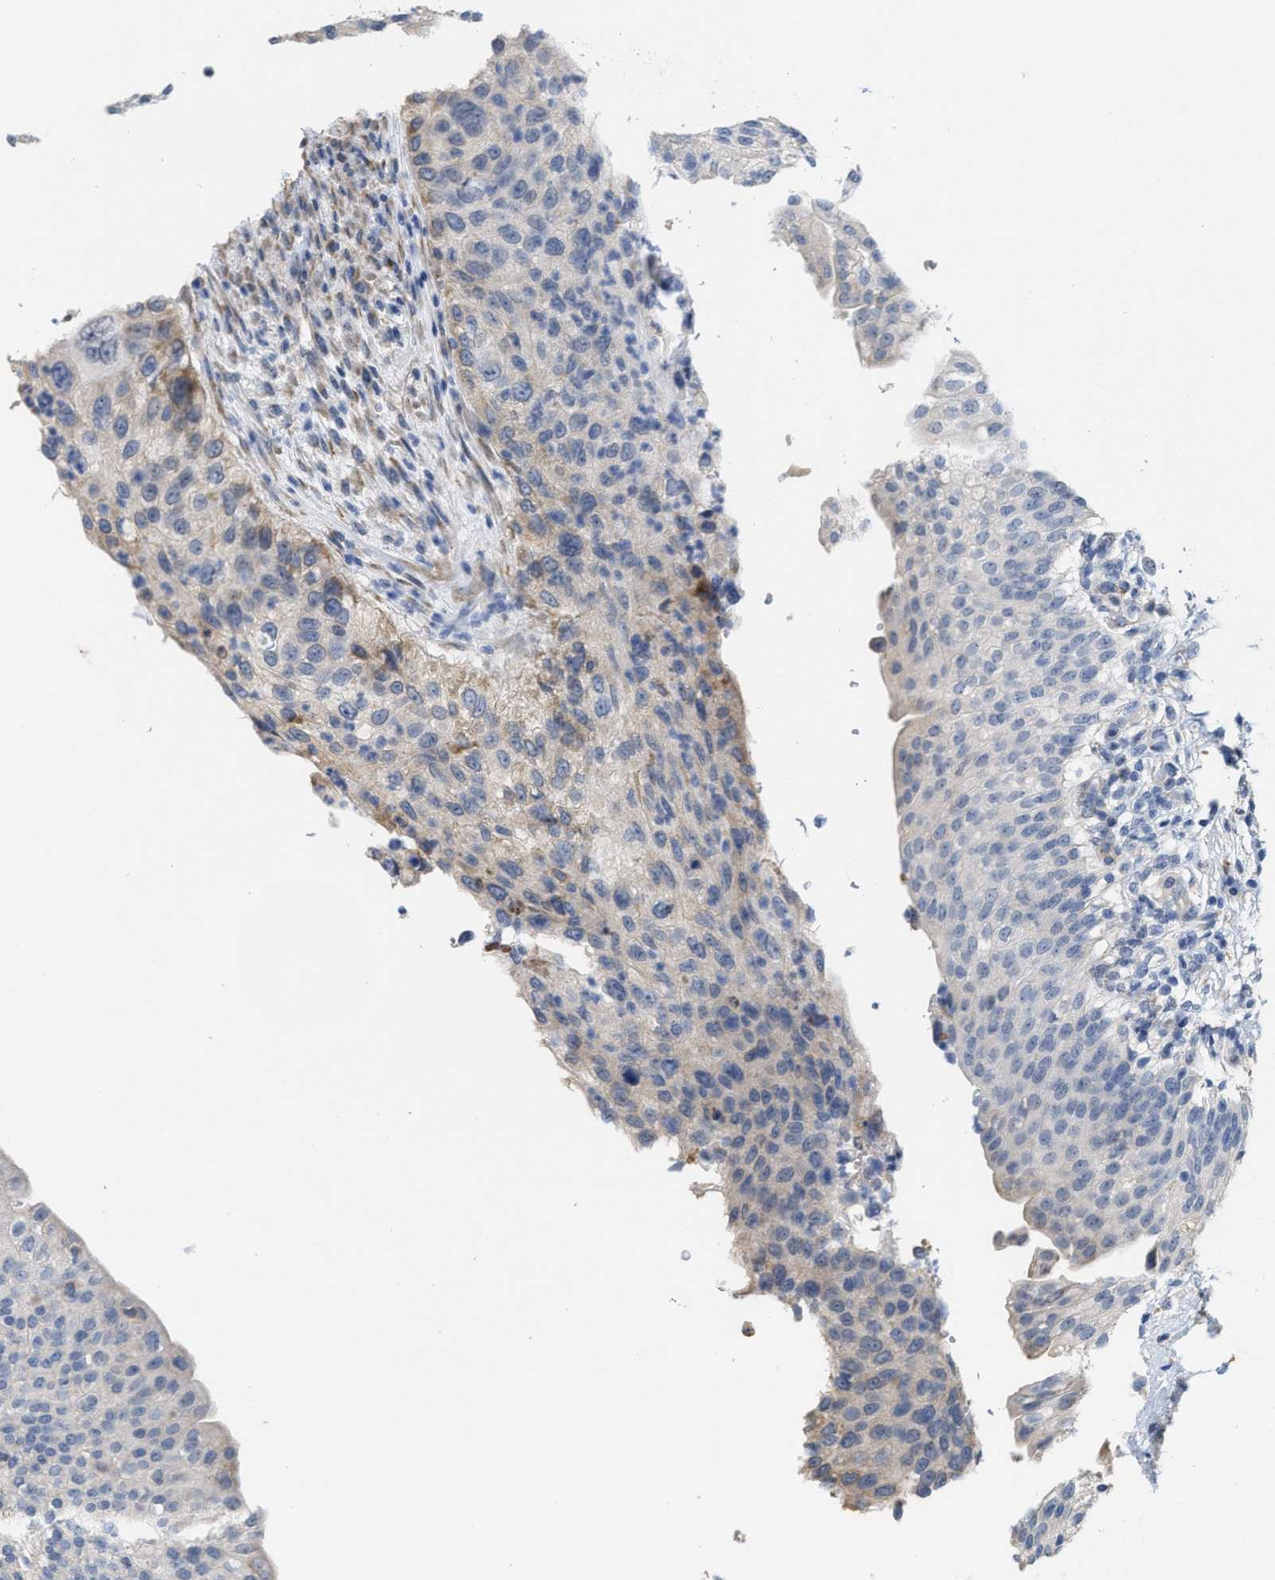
{"staining": {"intensity": "weak", "quantity": "<25%", "location": "cytoplasmic/membranous"}, "tissue": "urinary bladder", "cell_type": "Urothelial cells", "image_type": "normal", "snomed": [{"axis": "morphology", "description": "Normal tissue, NOS"}, {"axis": "topography", "description": "Urinary bladder"}], "caption": "Immunohistochemistry (IHC) histopathology image of unremarkable human urinary bladder stained for a protein (brown), which demonstrates no positivity in urothelial cells.", "gene": "RYR2", "patient": {"sex": "female", "age": 60}}